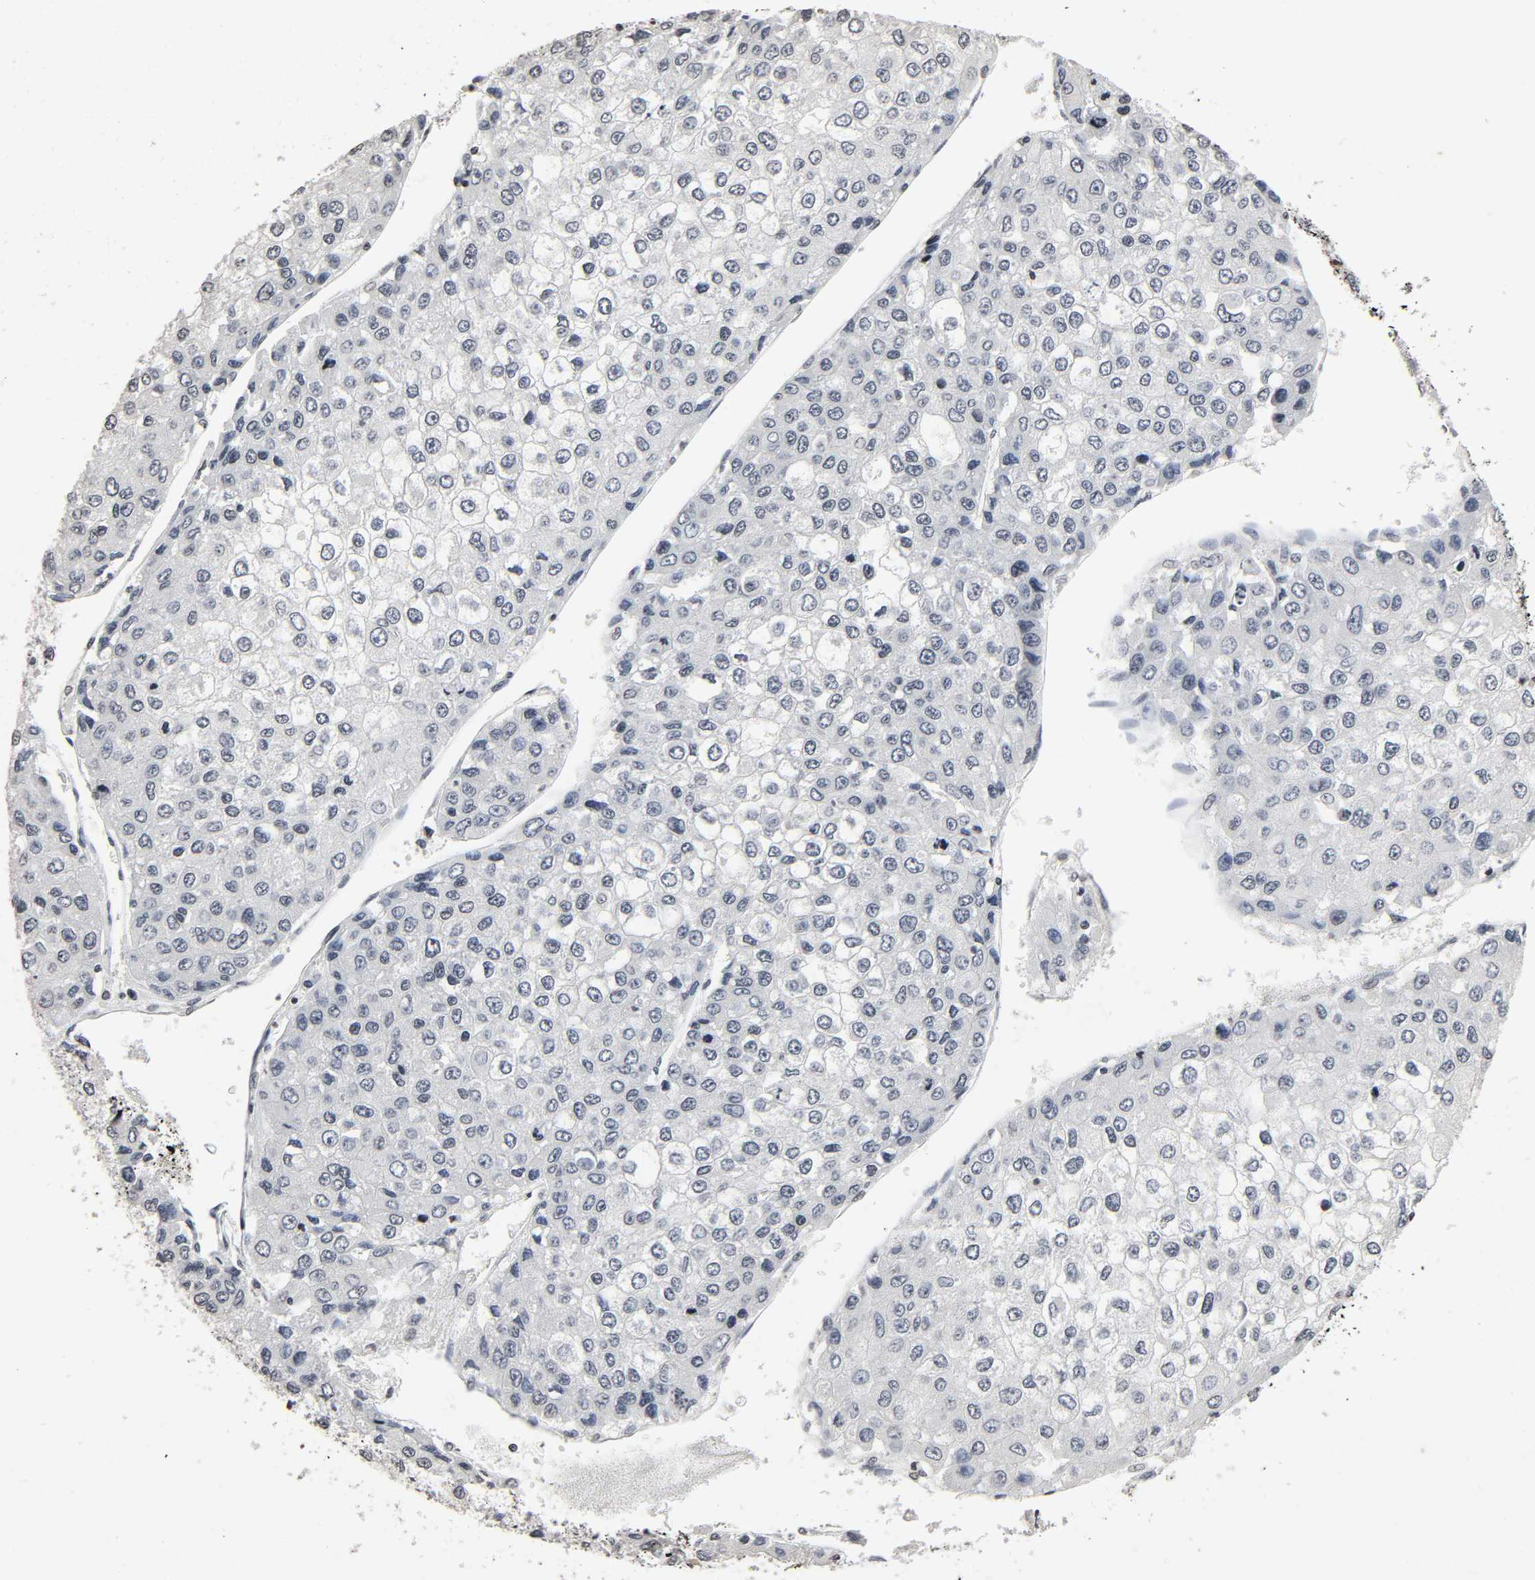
{"staining": {"intensity": "negative", "quantity": "none", "location": "none"}, "tissue": "liver cancer", "cell_type": "Tumor cells", "image_type": "cancer", "snomed": [{"axis": "morphology", "description": "Carcinoma, Hepatocellular, NOS"}, {"axis": "topography", "description": "Liver"}], "caption": "Immunohistochemical staining of human liver hepatocellular carcinoma reveals no significant positivity in tumor cells.", "gene": "STK4", "patient": {"sex": "female", "age": 66}}